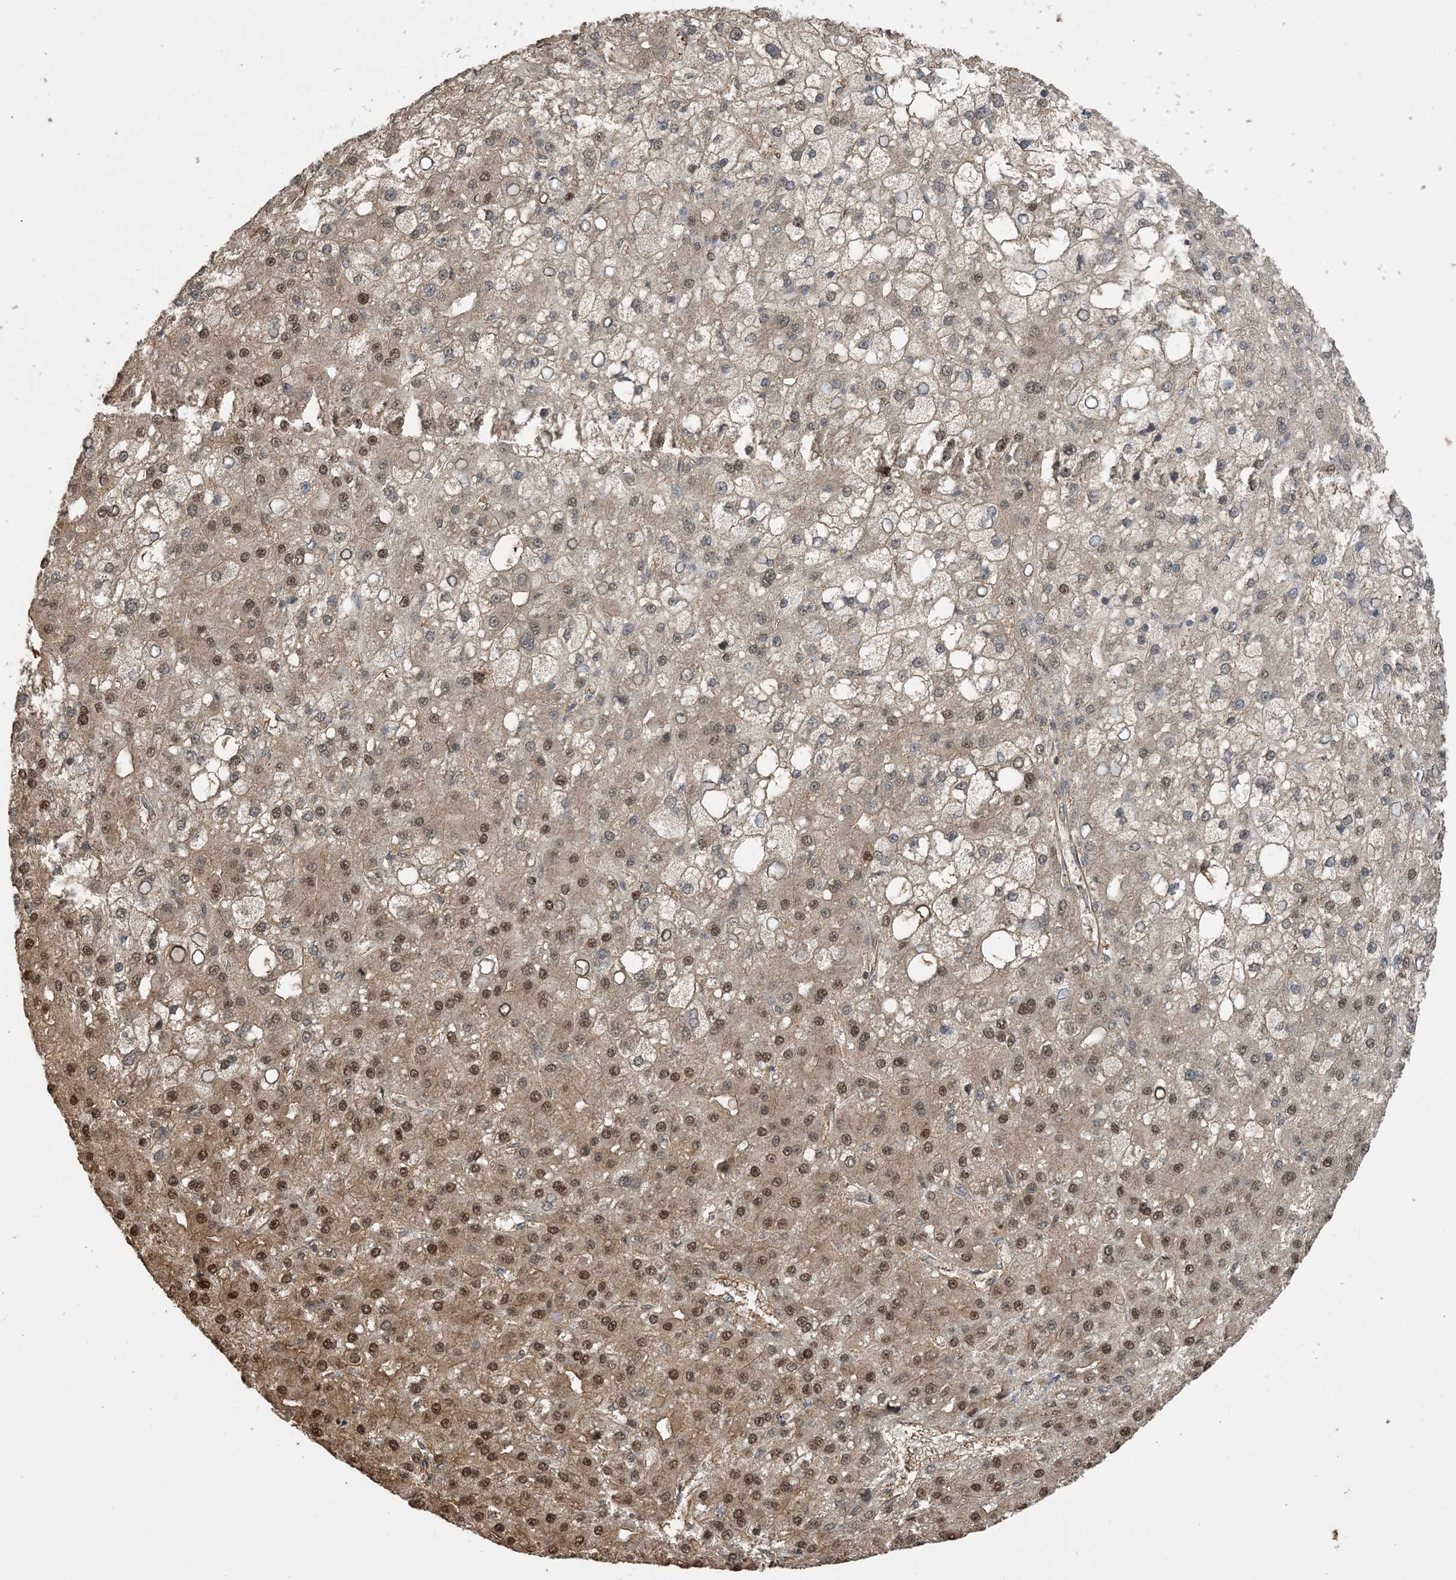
{"staining": {"intensity": "strong", "quantity": "<25%", "location": "nuclear"}, "tissue": "liver cancer", "cell_type": "Tumor cells", "image_type": "cancer", "snomed": [{"axis": "morphology", "description": "Carcinoma, Hepatocellular, NOS"}, {"axis": "topography", "description": "Liver"}], "caption": "The immunohistochemical stain highlights strong nuclear staining in tumor cells of liver cancer tissue.", "gene": "HSPA1A", "patient": {"sex": "male", "age": 67}}